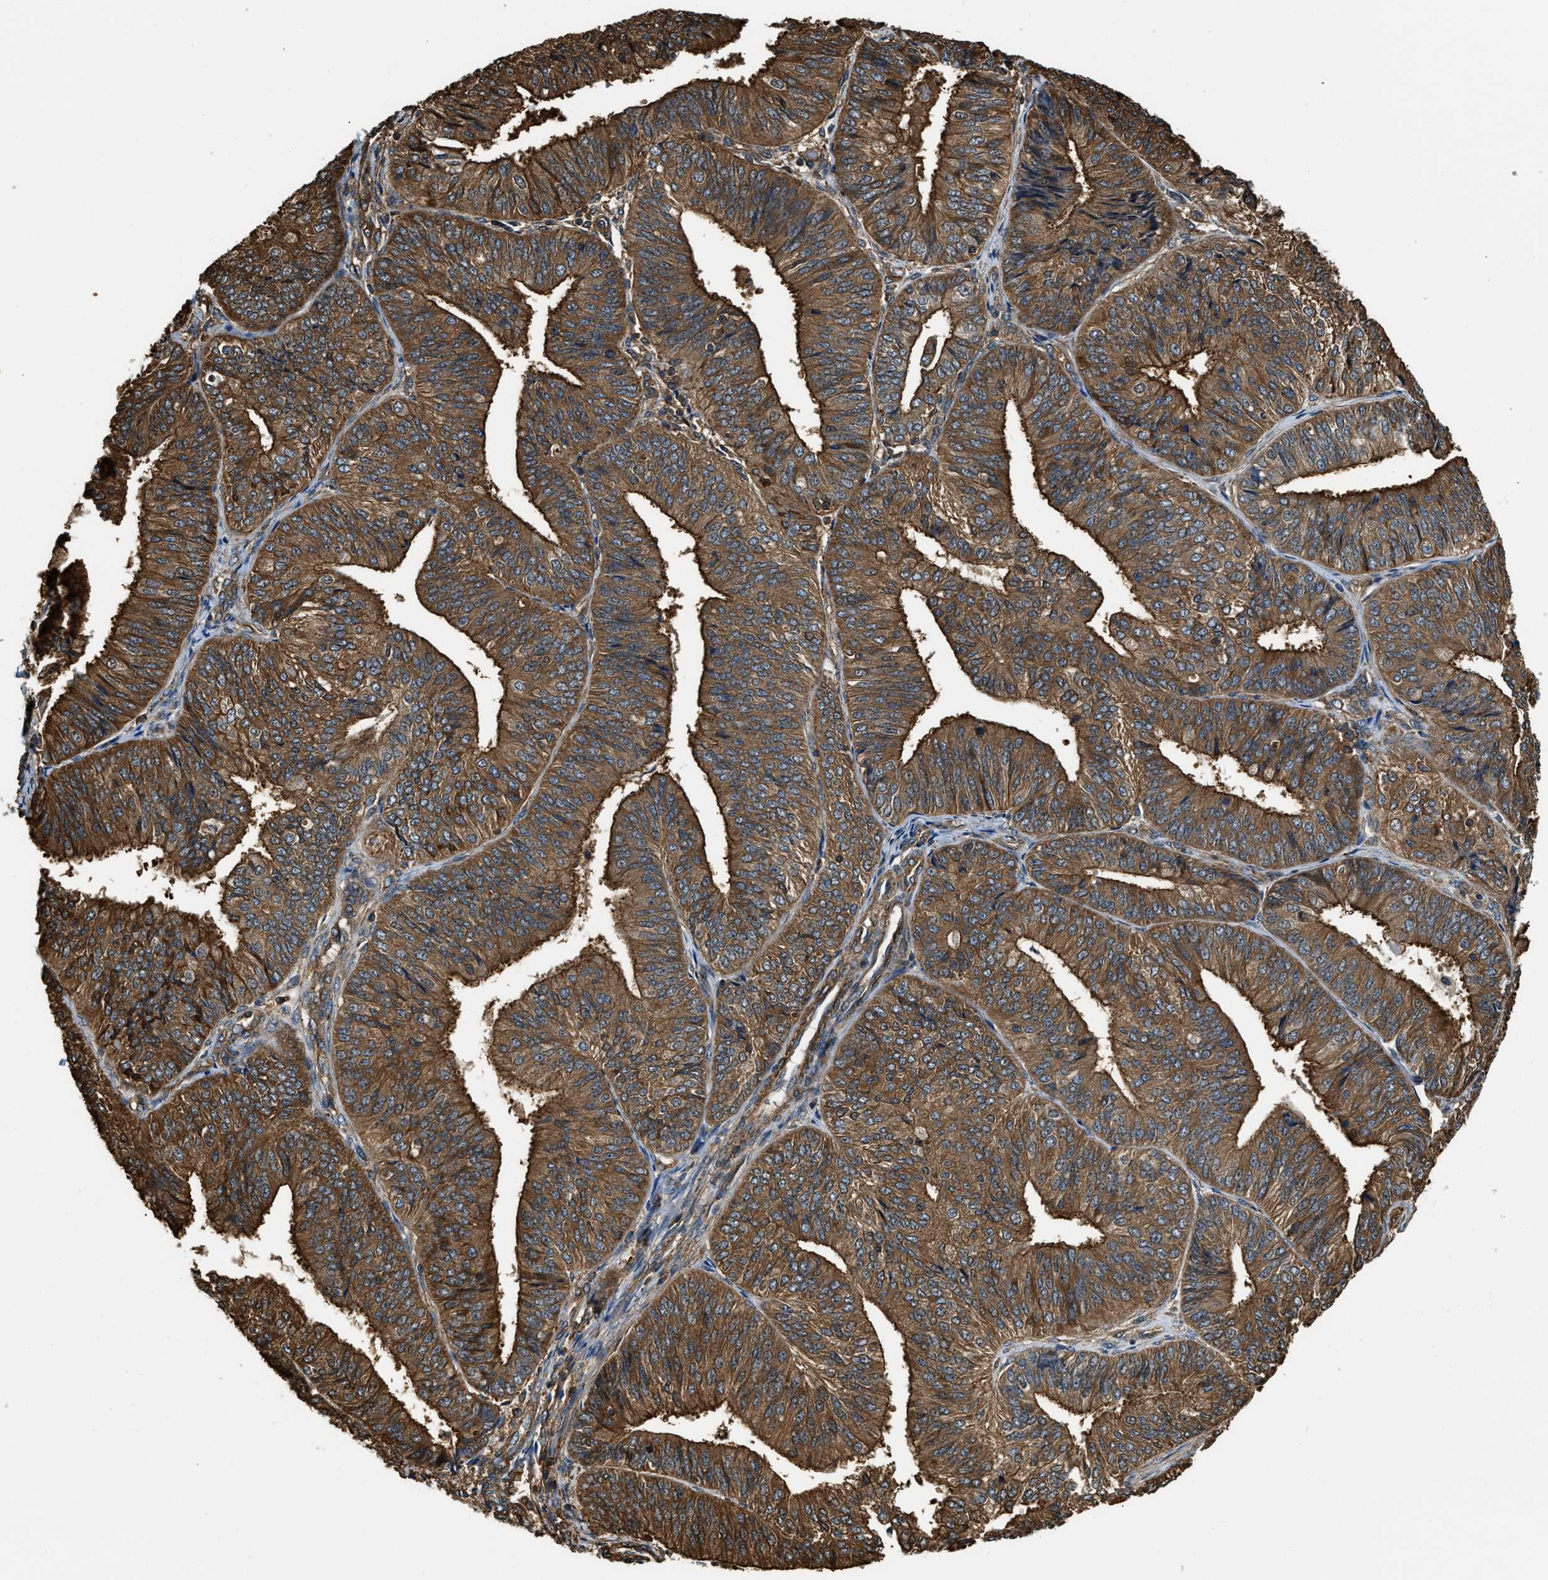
{"staining": {"intensity": "strong", "quantity": ">75%", "location": "cytoplasmic/membranous"}, "tissue": "endometrial cancer", "cell_type": "Tumor cells", "image_type": "cancer", "snomed": [{"axis": "morphology", "description": "Adenocarcinoma, NOS"}, {"axis": "topography", "description": "Endometrium"}], "caption": "Protein expression analysis of human adenocarcinoma (endometrial) reveals strong cytoplasmic/membranous staining in approximately >75% of tumor cells.", "gene": "YARS1", "patient": {"sex": "female", "age": 58}}